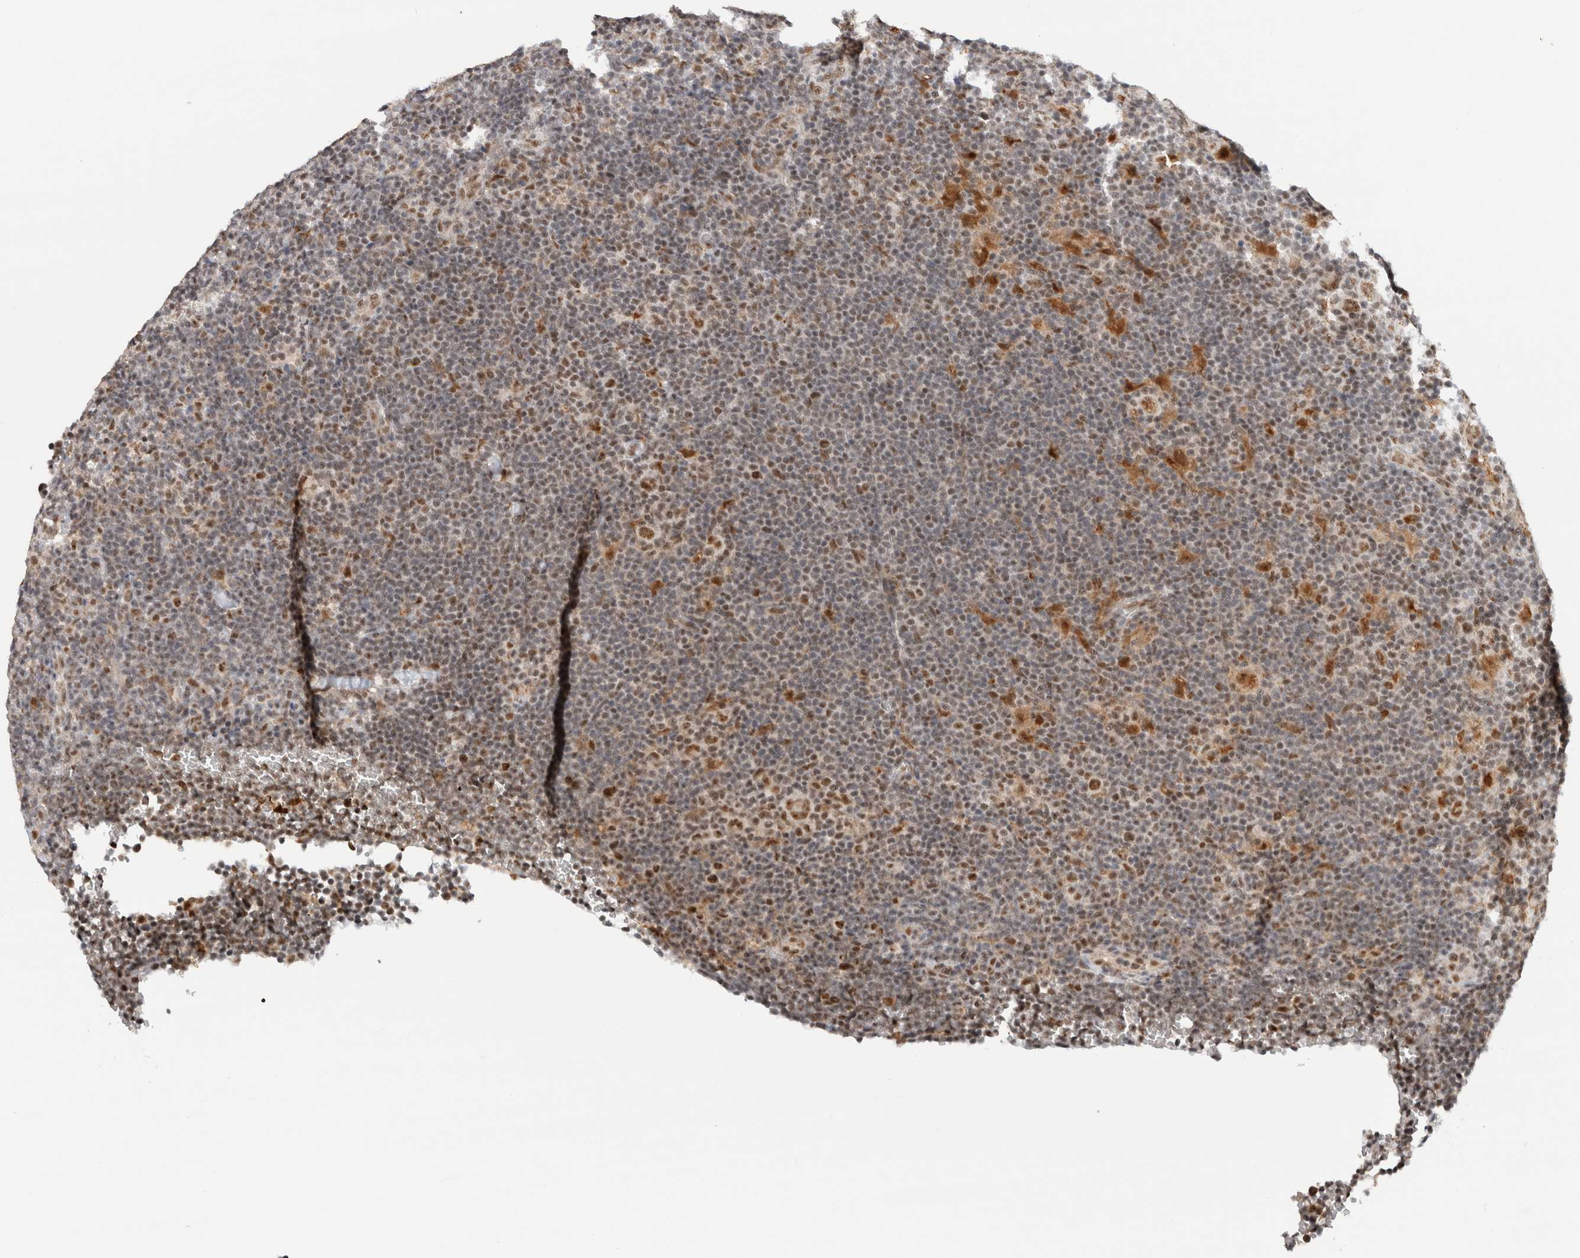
{"staining": {"intensity": "moderate", "quantity": ">75%", "location": "nuclear"}, "tissue": "lymphoma", "cell_type": "Tumor cells", "image_type": "cancer", "snomed": [{"axis": "morphology", "description": "Hodgkin's disease, NOS"}, {"axis": "topography", "description": "Lymph node"}], "caption": "The micrograph shows immunohistochemical staining of Hodgkin's disease. There is moderate nuclear staining is appreciated in about >75% of tumor cells.", "gene": "NCAPG2", "patient": {"sex": "female", "age": 57}}